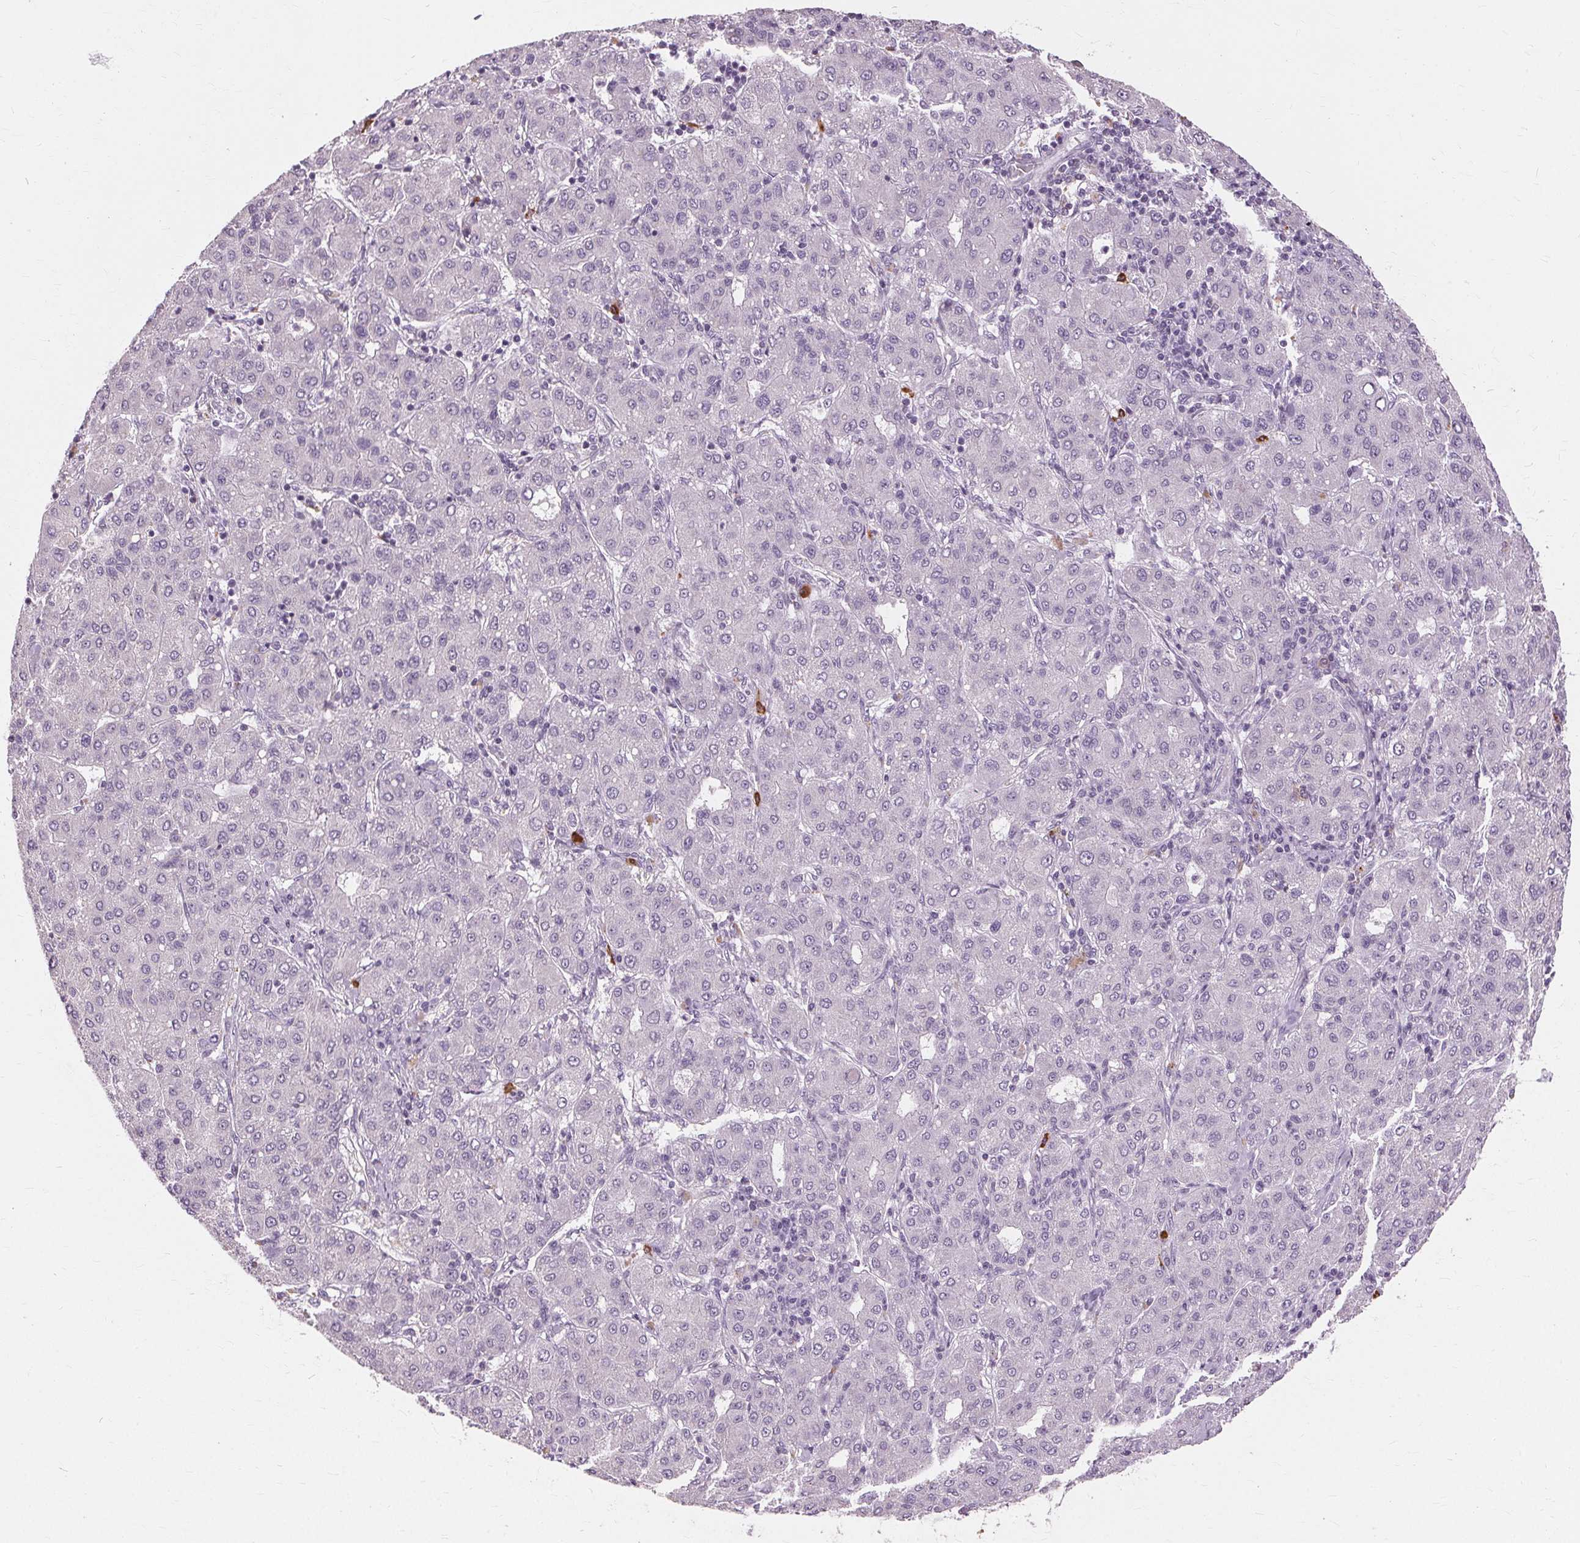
{"staining": {"intensity": "negative", "quantity": "none", "location": "none"}, "tissue": "liver cancer", "cell_type": "Tumor cells", "image_type": "cancer", "snomed": [{"axis": "morphology", "description": "Carcinoma, Hepatocellular, NOS"}, {"axis": "topography", "description": "Liver"}], "caption": "An image of liver cancer (hepatocellular carcinoma) stained for a protein demonstrates no brown staining in tumor cells.", "gene": "SIGLEC6", "patient": {"sex": "male", "age": 65}}